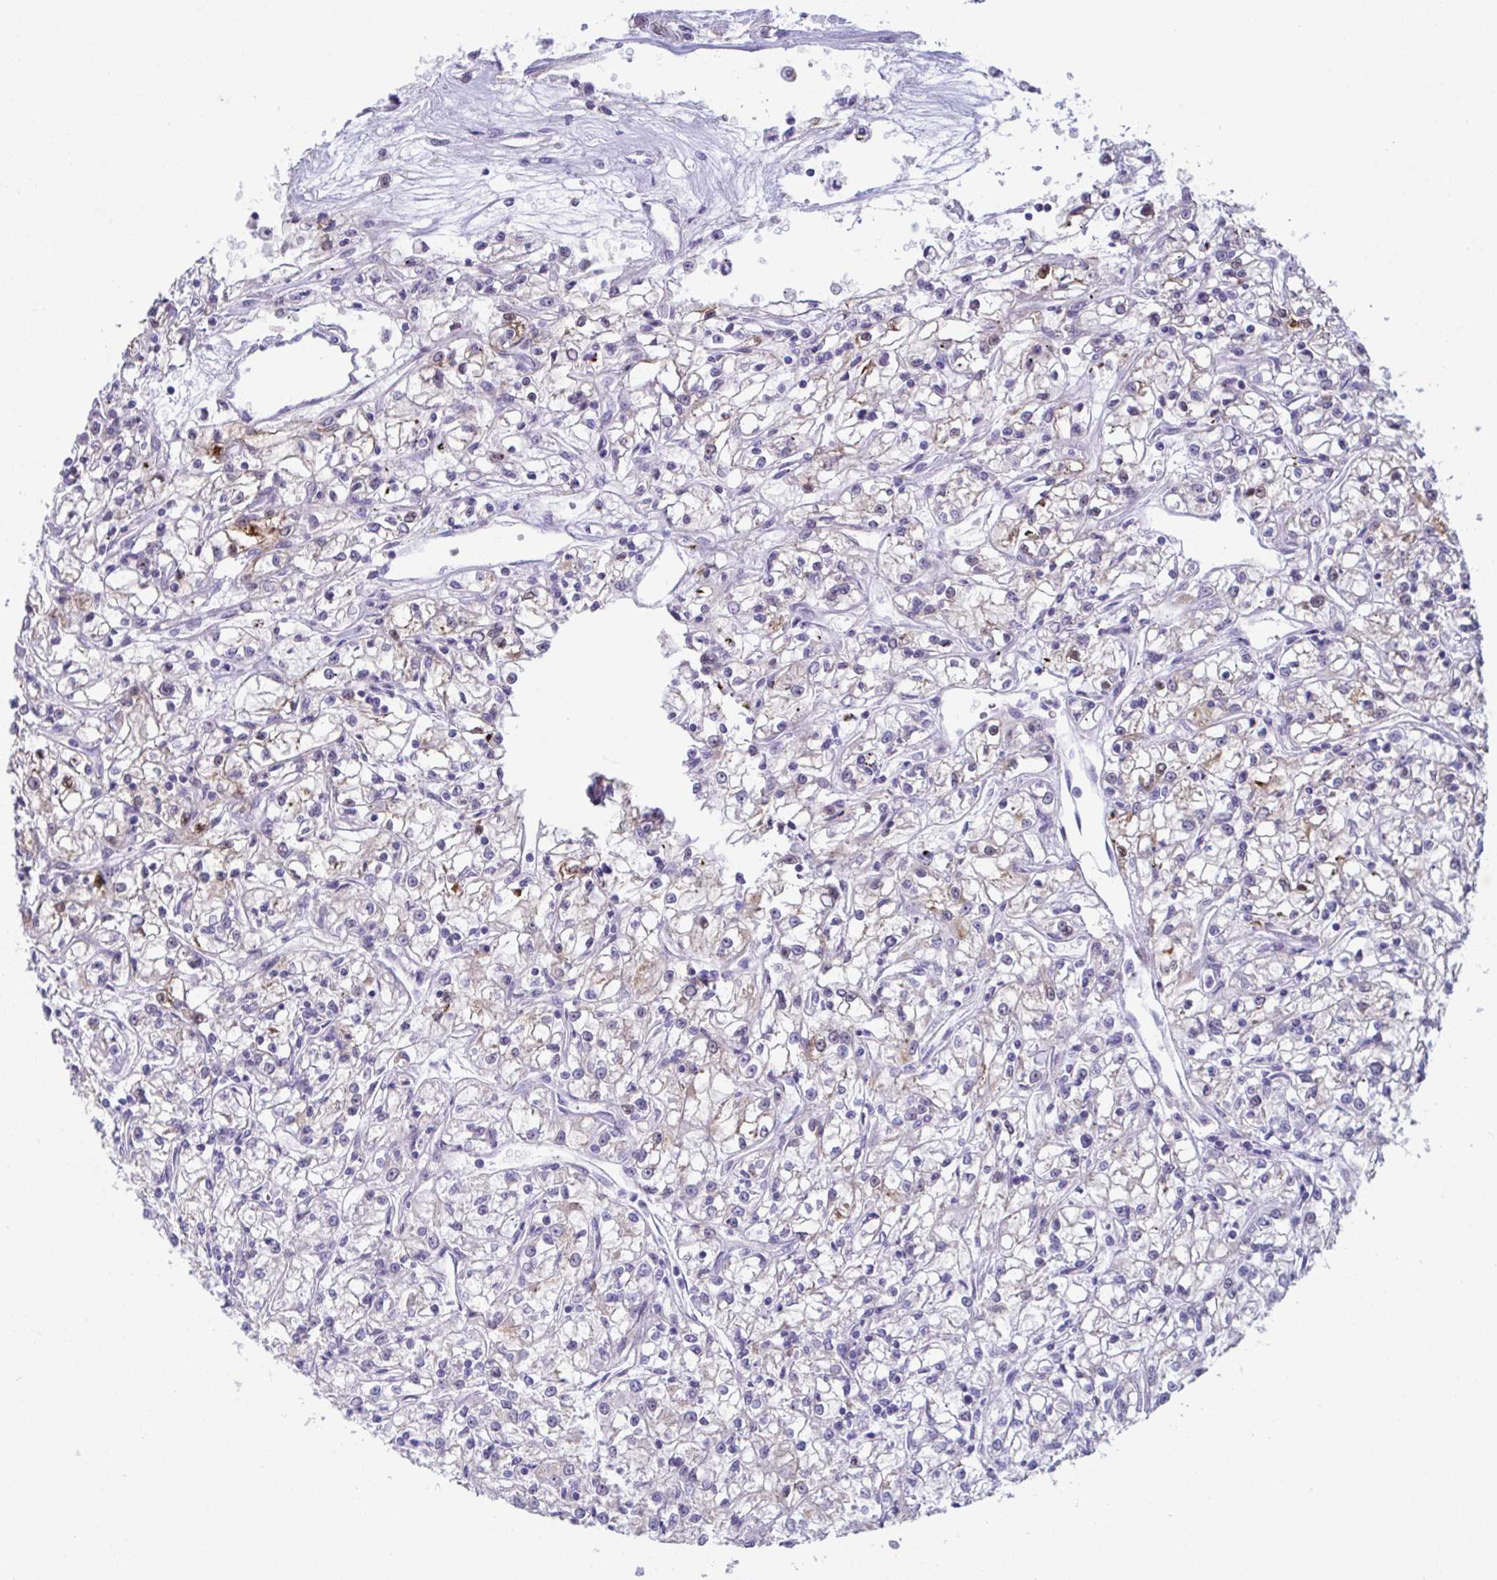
{"staining": {"intensity": "moderate", "quantity": "<25%", "location": "nuclear"}, "tissue": "renal cancer", "cell_type": "Tumor cells", "image_type": "cancer", "snomed": [{"axis": "morphology", "description": "Adenocarcinoma, NOS"}, {"axis": "topography", "description": "Kidney"}], "caption": "The immunohistochemical stain labels moderate nuclear expression in tumor cells of renal cancer (adenocarcinoma) tissue.", "gene": "USP35", "patient": {"sex": "female", "age": 59}}